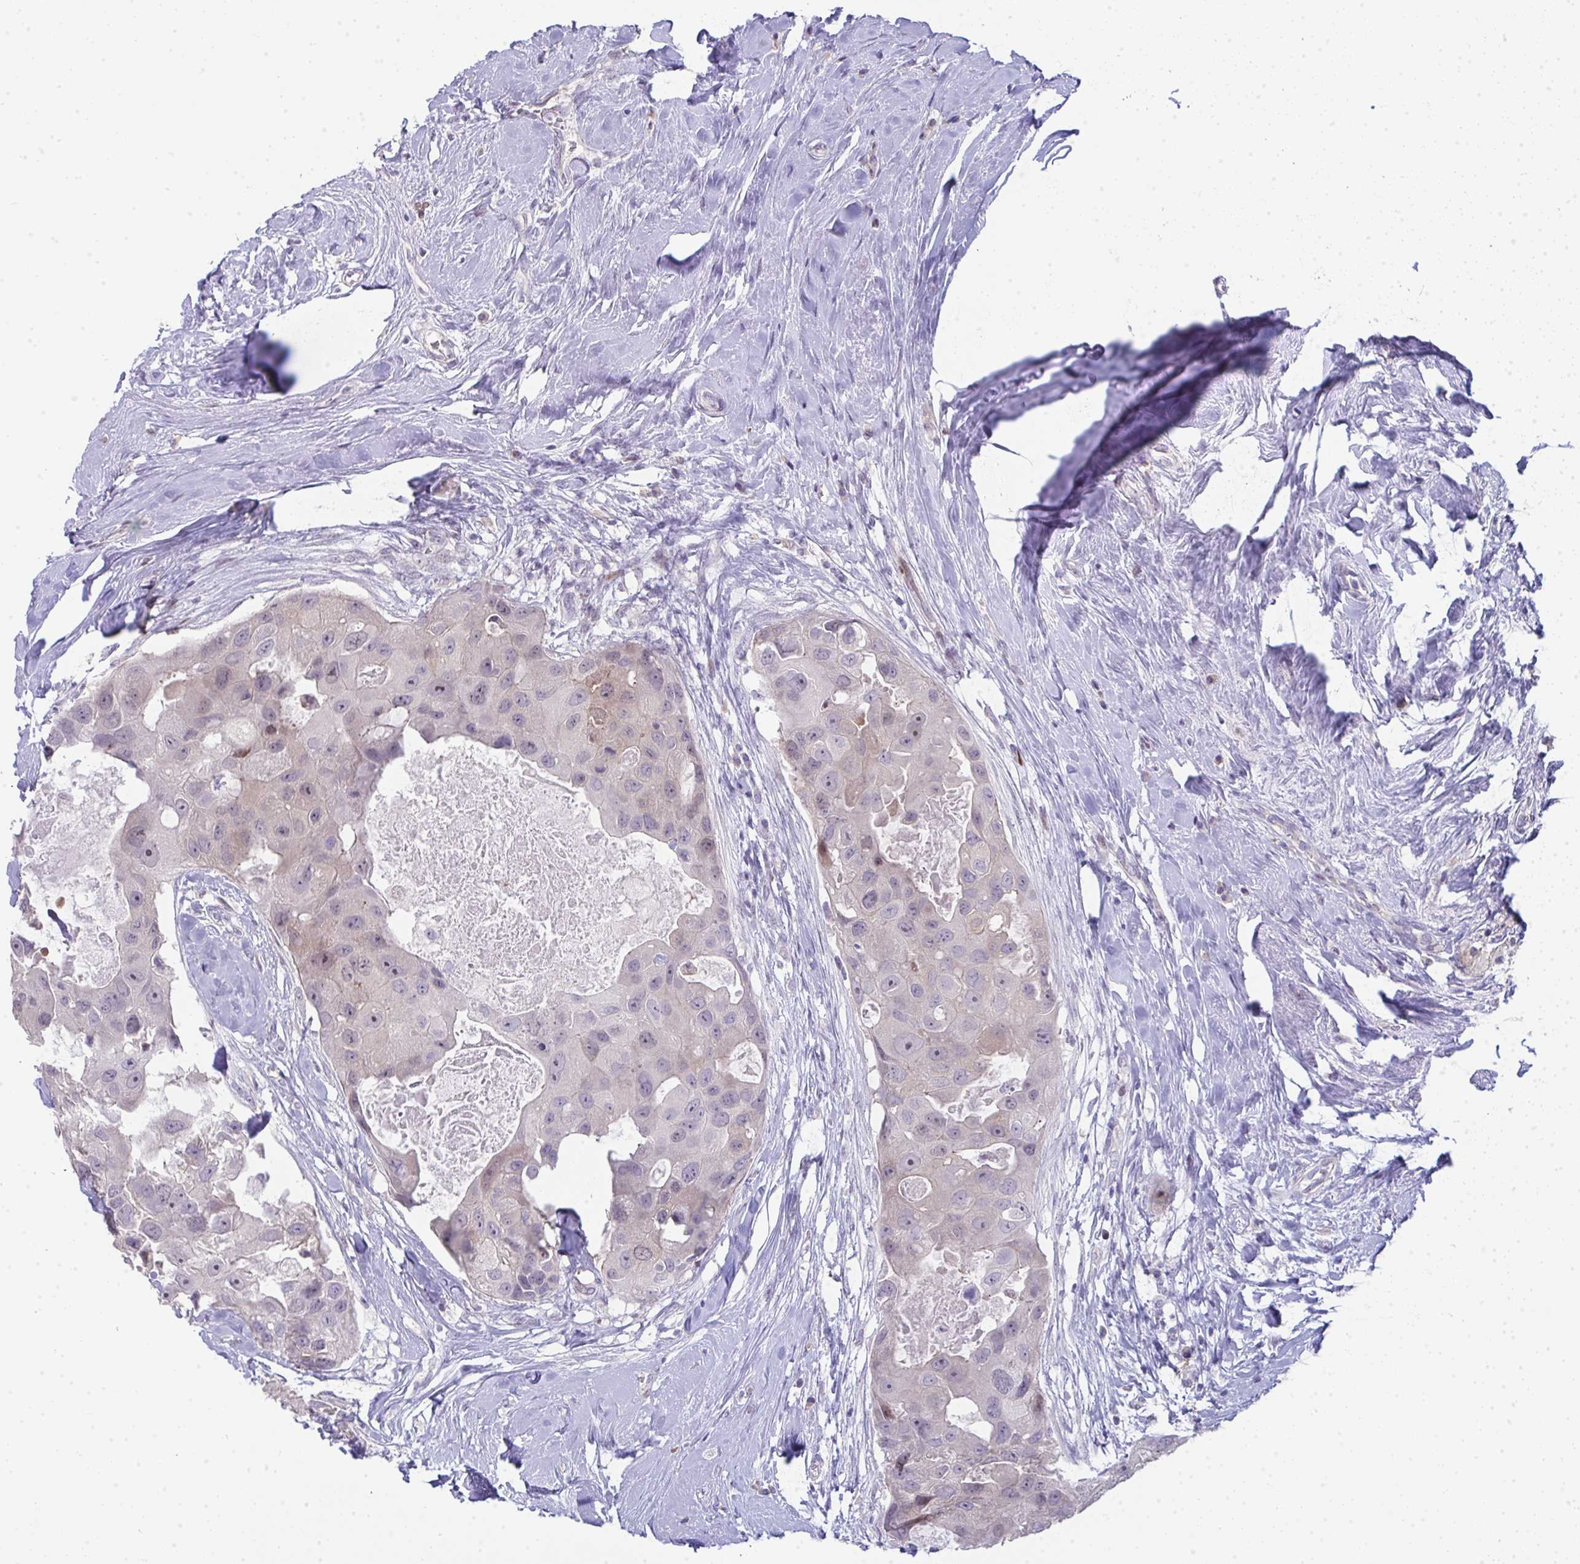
{"staining": {"intensity": "negative", "quantity": "none", "location": "none"}, "tissue": "breast cancer", "cell_type": "Tumor cells", "image_type": "cancer", "snomed": [{"axis": "morphology", "description": "Duct carcinoma"}, {"axis": "topography", "description": "Breast"}], "caption": "Tumor cells show no significant expression in breast invasive ductal carcinoma.", "gene": "GALNT16", "patient": {"sex": "female", "age": 43}}